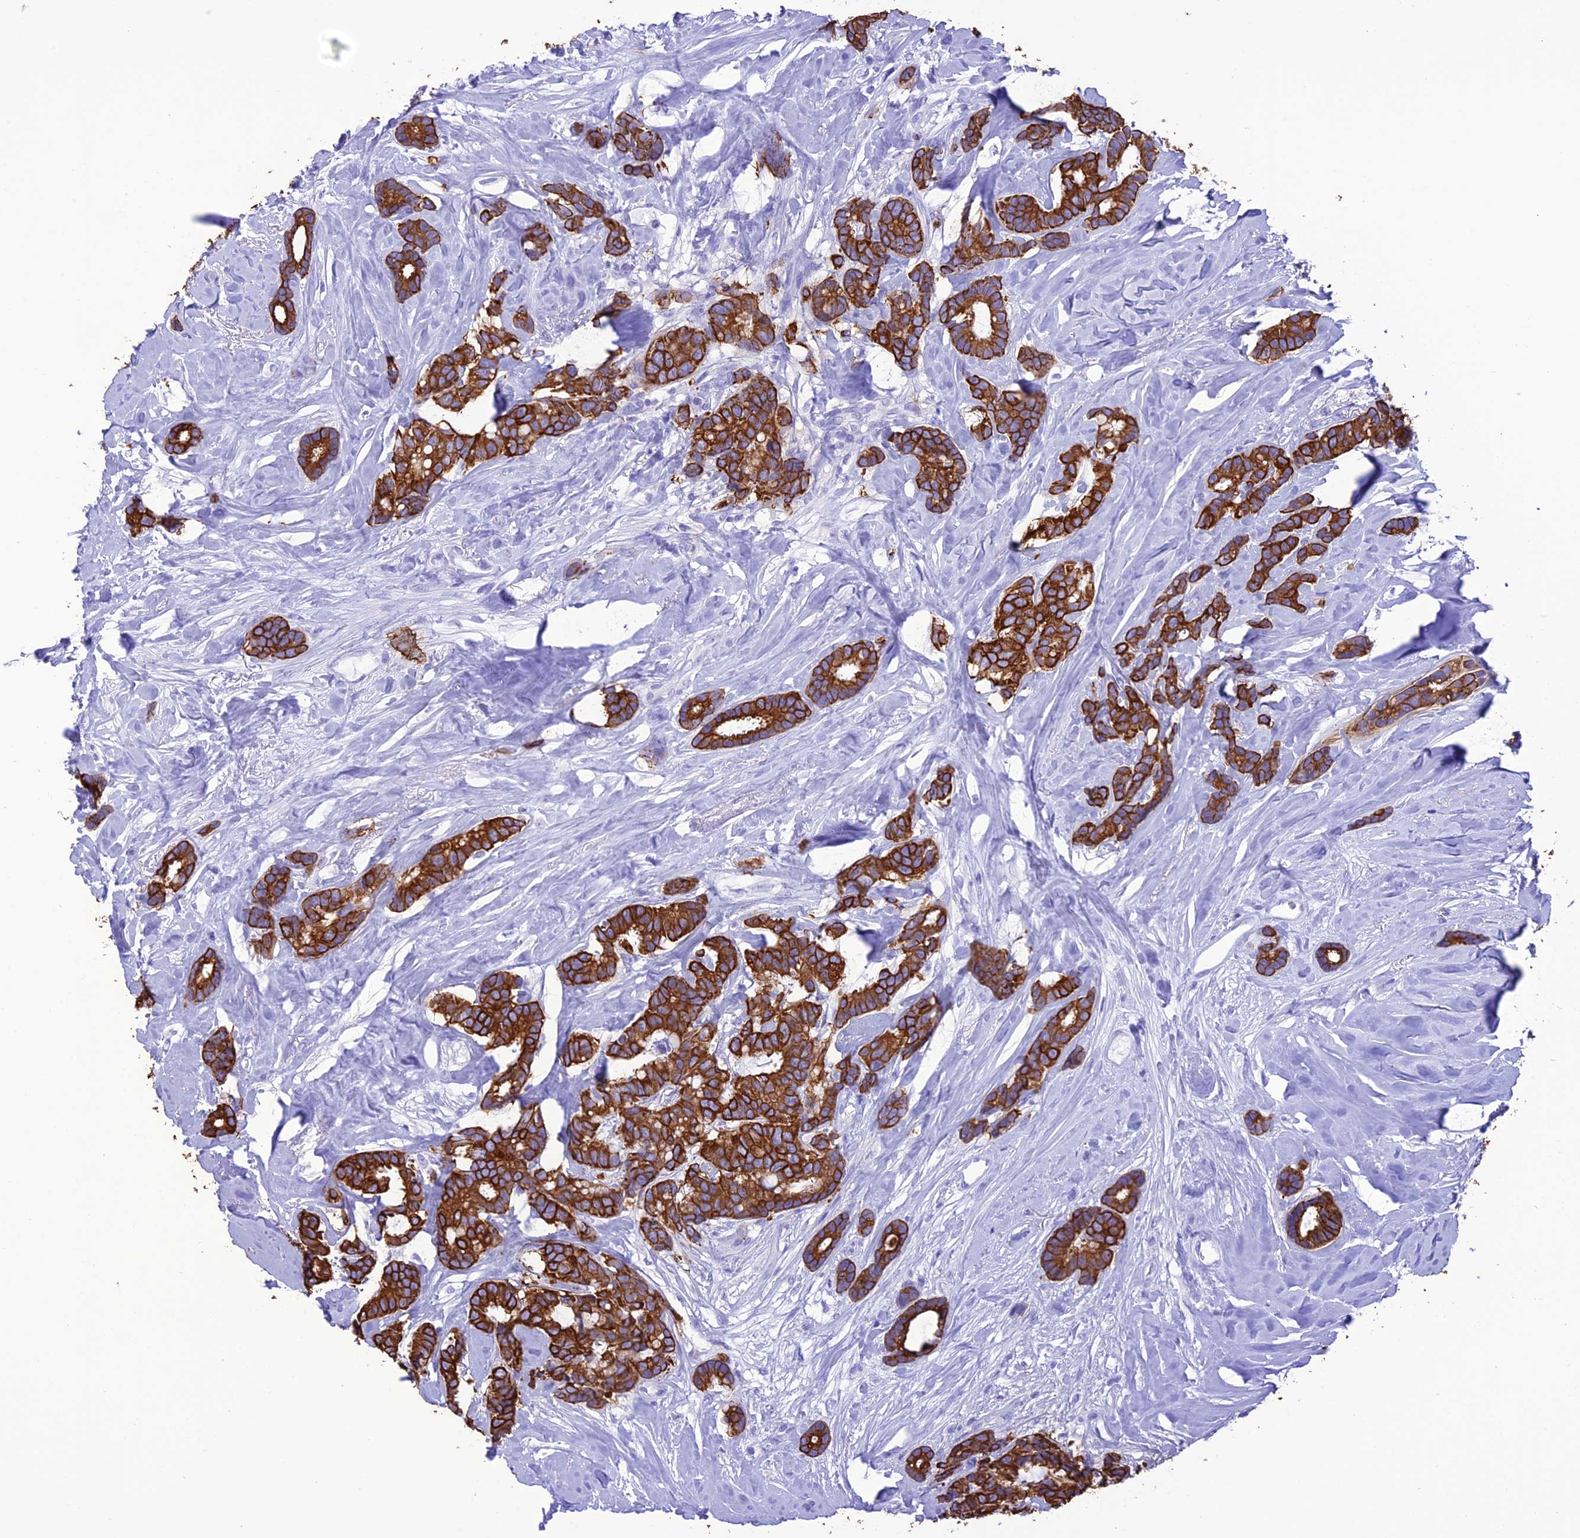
{"staining": {"intensity": "strong", "quantity": ">75%", "location": "cytoplasmic/membranous"}, "tissue": "breast cancer", "cell_type": "Tumor cells", "image_type": "cancer", "snomed": [{"axis": "morphology", "description": "Duct carcinoma"}, {"axis": "topography", "description": "Breast"}], "caption": "This photomicrograph shows IHC staining of human breast cancer (infiltrating ductal carcinoma), with high strong cytoplasmic/membranous positivity in approximately >75% of tumor cells.", "gene": "VPS52", "patient": {"sex": "female", "age": 87}}